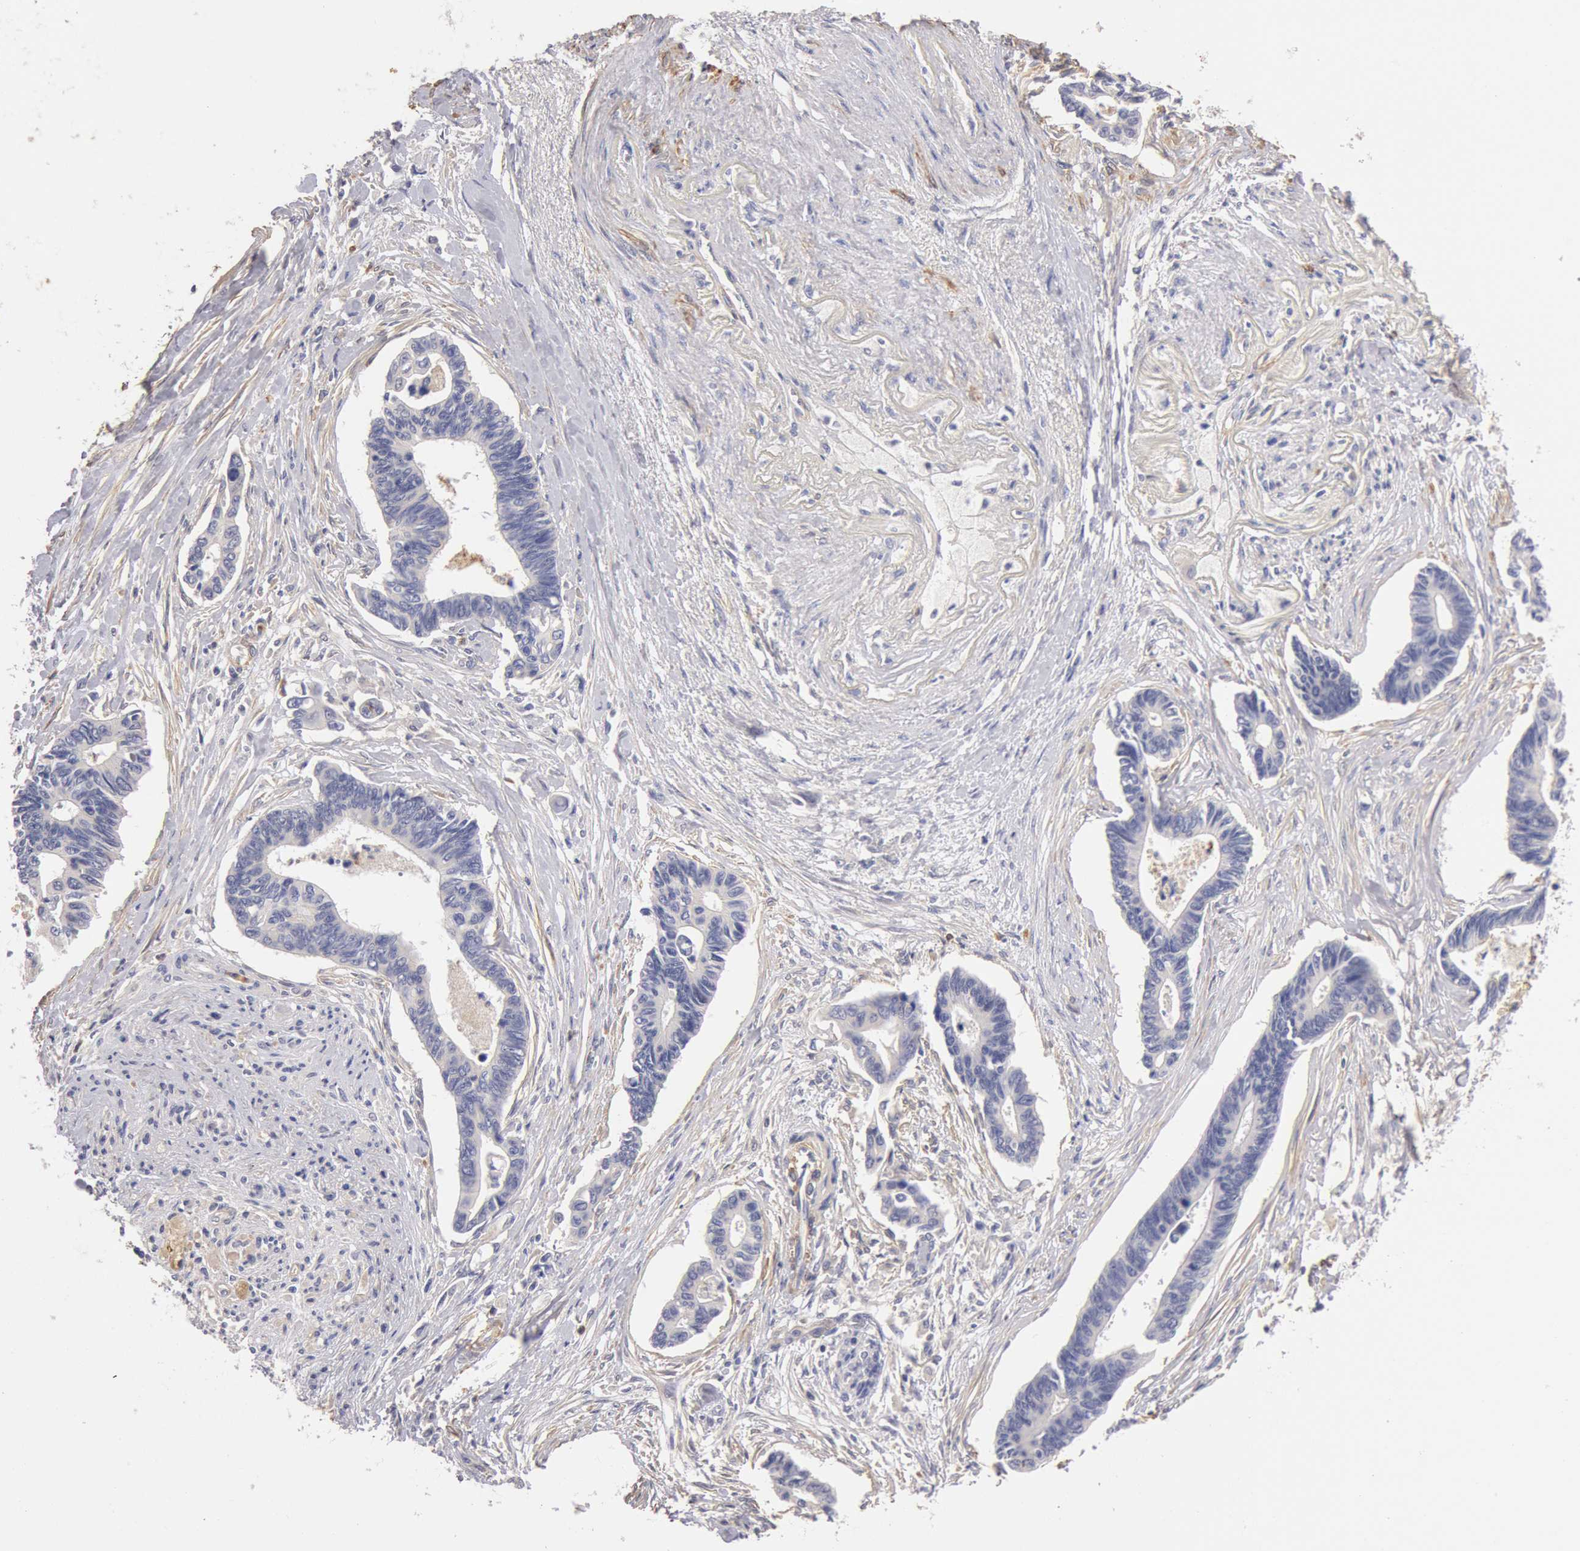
{"staining": {"intensity": "weak", "quantity": "25%-75%", "location": "cytoplasmic/membranous"}, "tissue": "pancreatic cancer", "cell_type": "Tumor cells", "image_type": "cancer", "snomed": [{"axis": "morphology", "description": "Adenocarcinoma, NOS"}, {"axis": "topography", "description": "Pancreas"}], "caption": "Immunohistochemistry (IHC) image of adenocarcinoma (pancreatic) stained for a protein (brown), which demonstrates low levels of weak cytoplasmic/membranous positivity in approximately 25%-75% of tumor cells.", "gene": "TMED8", "patient": {"sex": "female", "age": 70}}